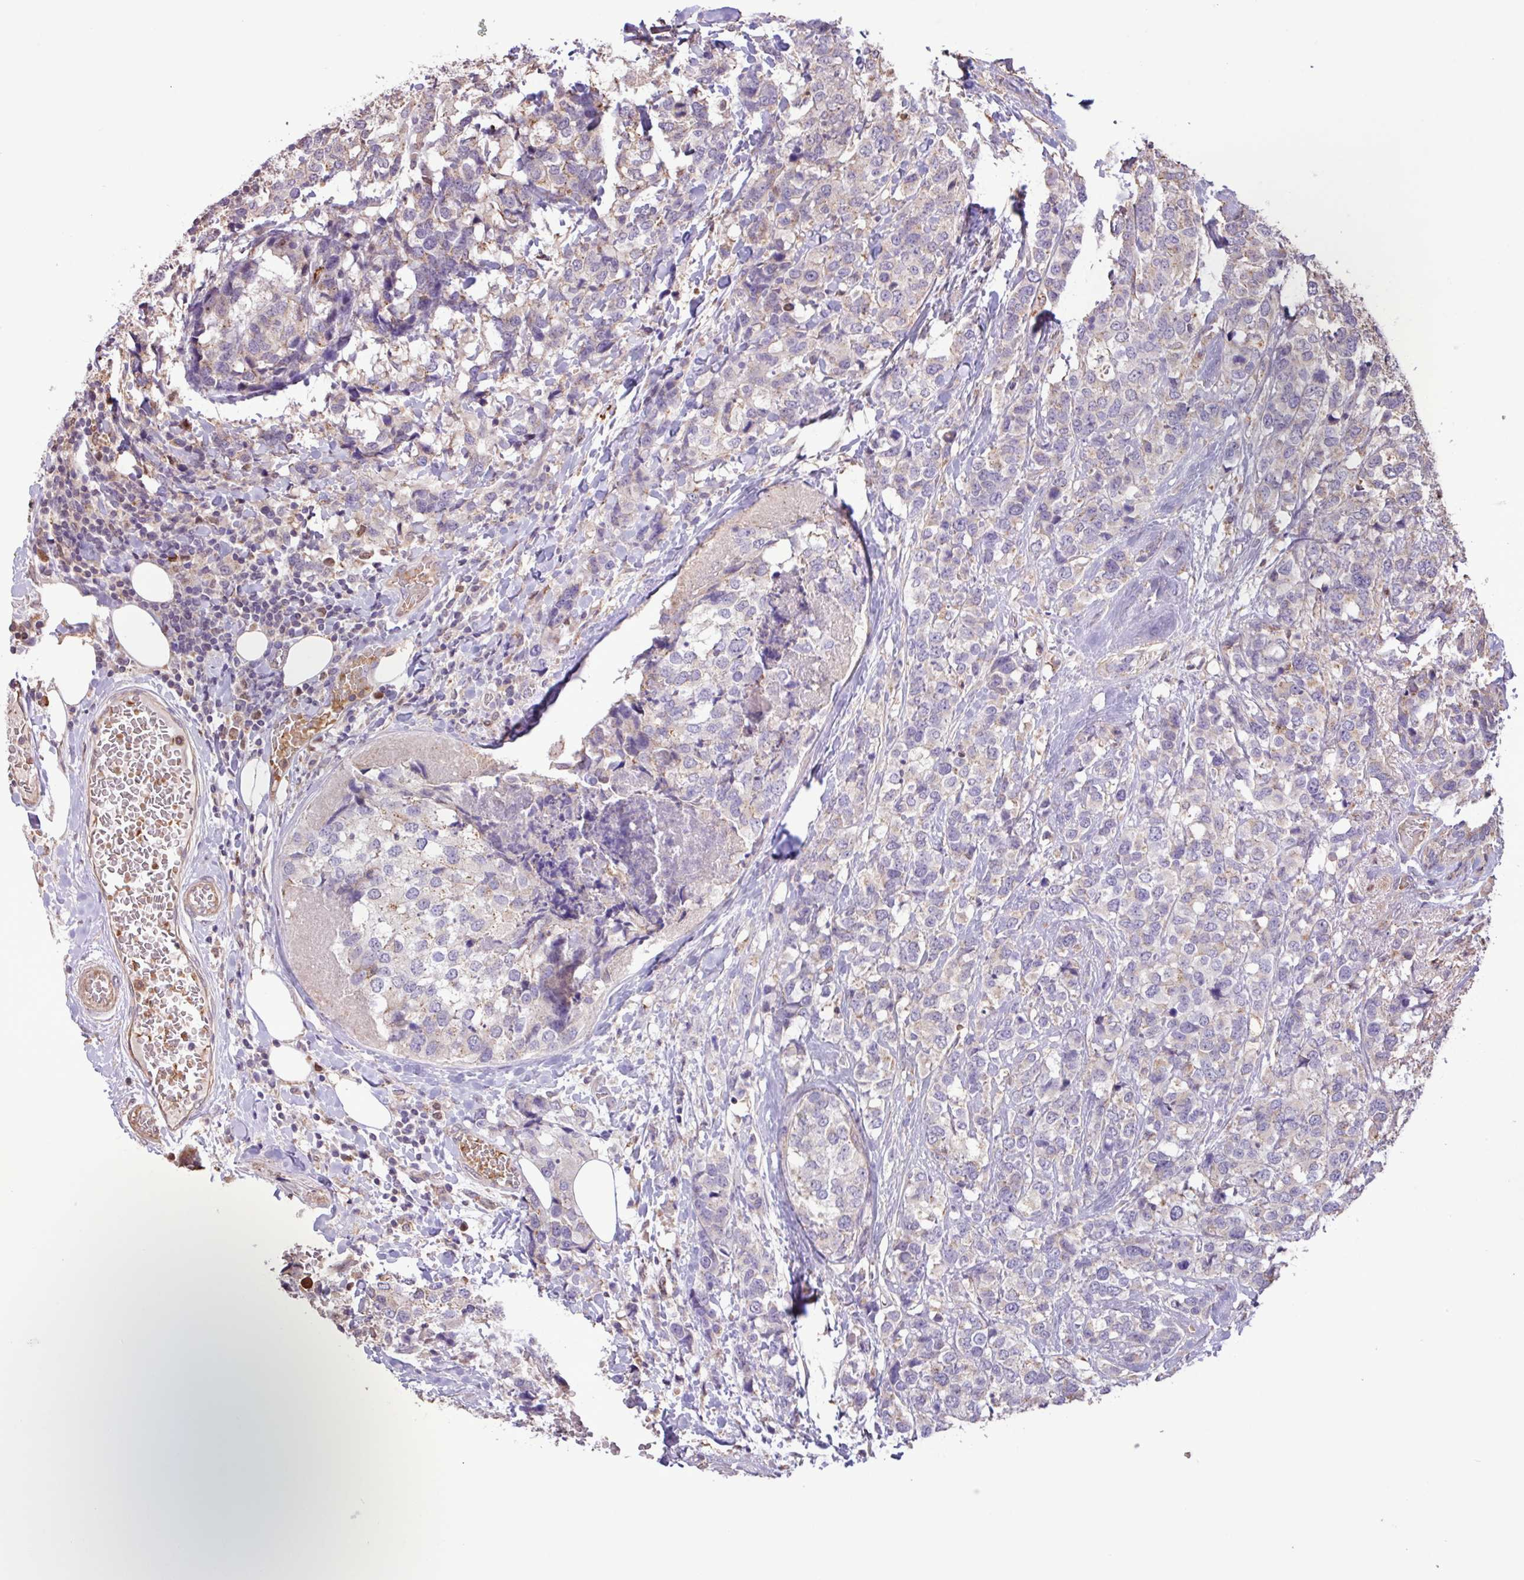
{"staining": {"intensity": "weak", "quantity": "<25%", "location": "cytoplasmic/membranous"}, "tissue": "breast cancer", "cell_type": "Tumor cells", "image_type": "cancer", "snomed": [{"axis": "morphology", "description": "Lobular carcinoma"}, {"axis": "topography", "description": "Breast"}], "caption": "High magnification brightfield microscopy of breast lobular carcinoma stained with DAB (3,3'-diaminobenzidine) (brown) and counterstained with hematoxylin (blue): tumor cells show no significant positivity. (Immunohistochemistry, brightfield microscopy, high magnification).", "gene": "CHST11", "patient": {"sex": "female", "age": 59}}